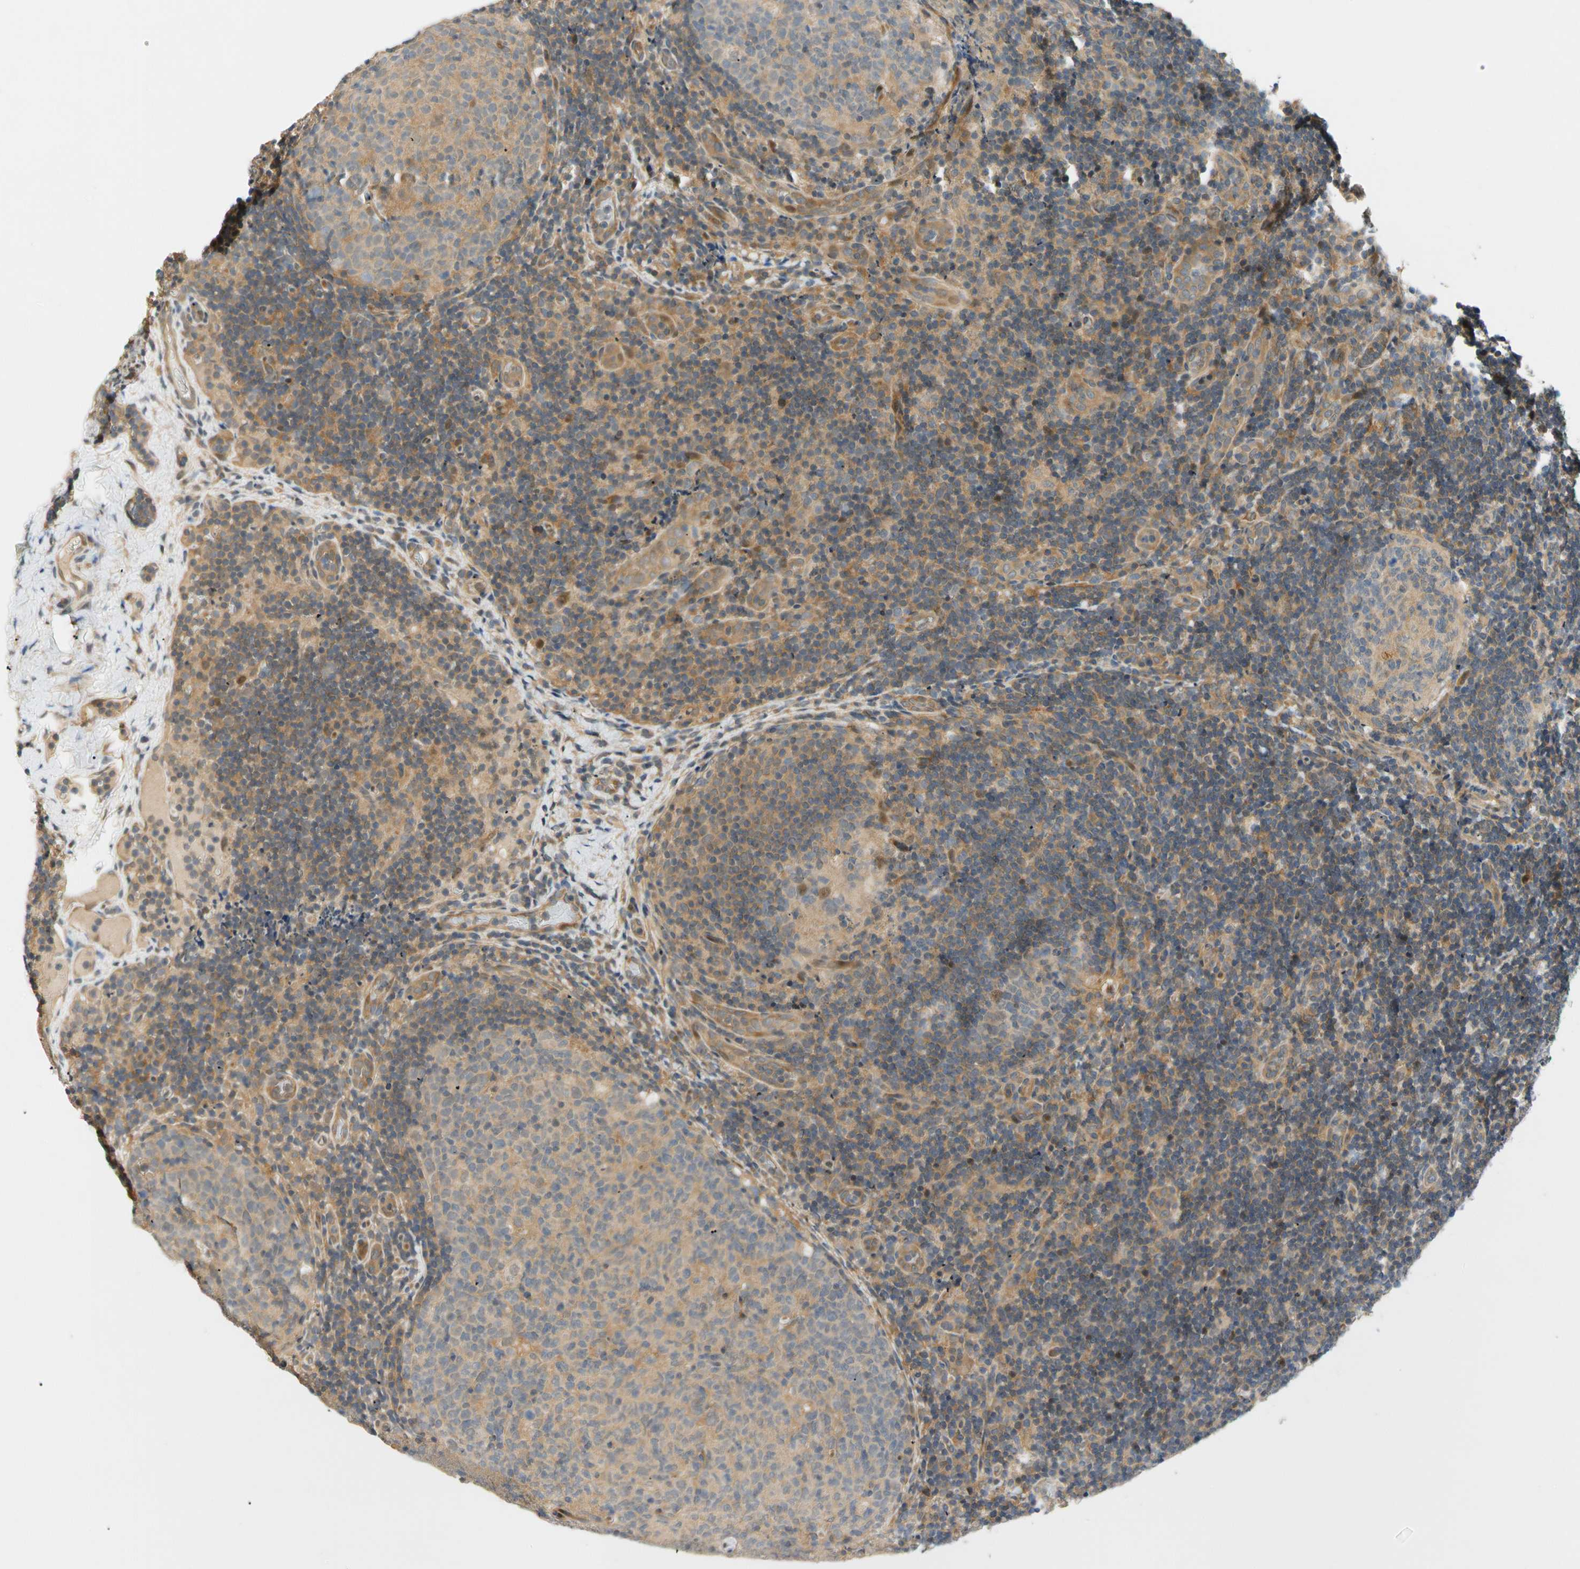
{"staining": {"intensity": "weak", "quantity": ">75%", "location": "cytoplasmic/membranous"}, "tissue": "lymph node", "cell_type": "Germinal center cells", "image_type": "normal", "snomed": [{"axis": "morphology", "description": "Normal tissue, NOS"}, {"axis": "topography", "description": "Lymph node"}], "caption": "Protein staining demonstrates weak cytoplasmic/membranous positivity in approximately >75% of germinal center cells in normal lymph node. (Brightfield microscopy of DAB IHC at high magnification).", "gene": "GATD1", "patient": {"sex": "female", "age": 14}}